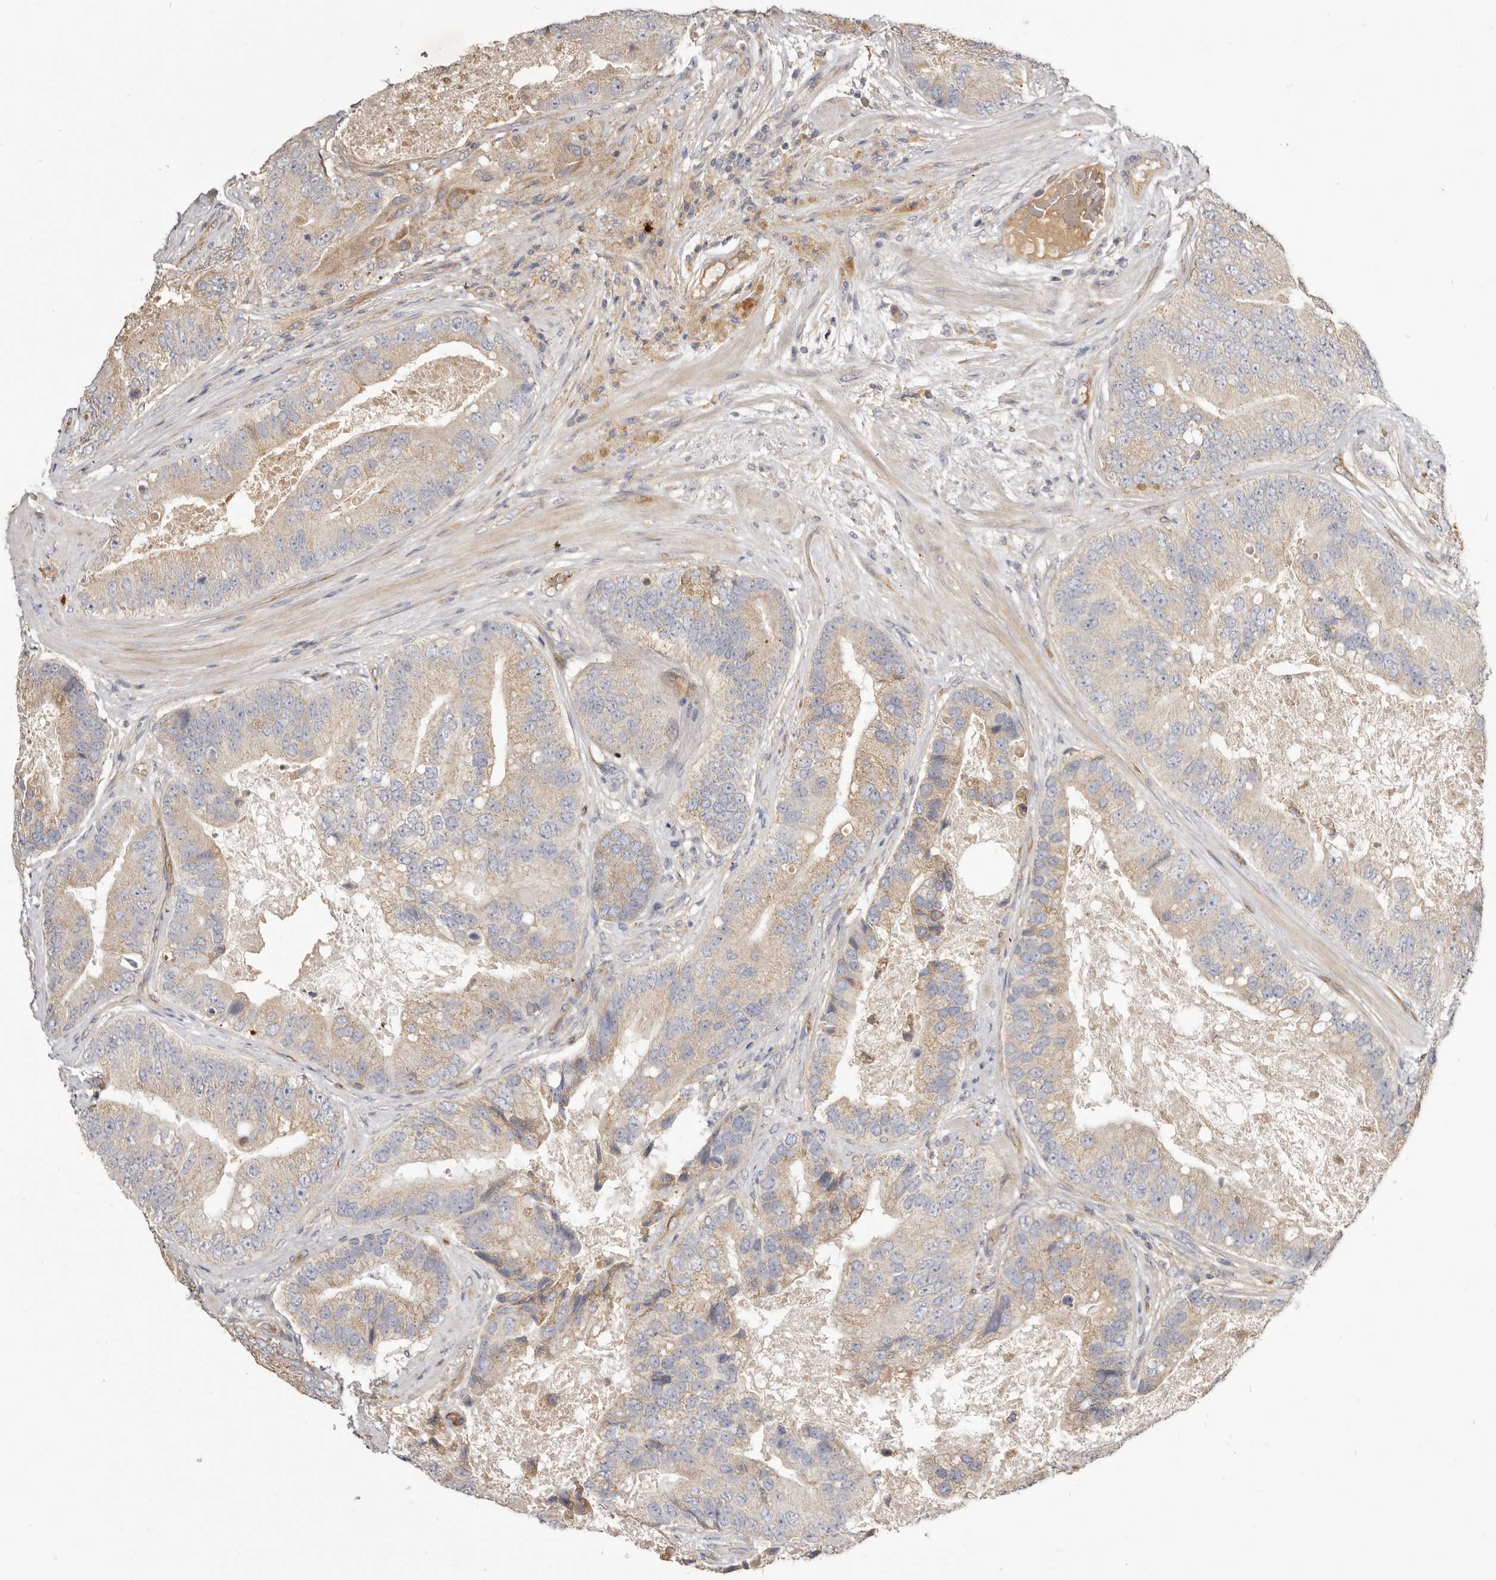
{"staining": {"intensity": "weak", "quantity": ">75%", "location": "cytoplasmic/membranous"}, "tissue": "prostate cancer", "cell_type": "Tumor cells", "image_type": "cancer", "snomed": [{"axis": "morphology", "description": "Adenocarcinoma, High grade"}, {"axis": "topography", "description": "Prostate"}], "caption": "Immunohistochemical staining of human high-grade adenocarcinoma (prostate) shows weak cytoplasmic/membranous protein expression in approximately >75% of tumor cells.", "gene": "ADAMTS9", "patient": {"sex": "male", "age": 70}}